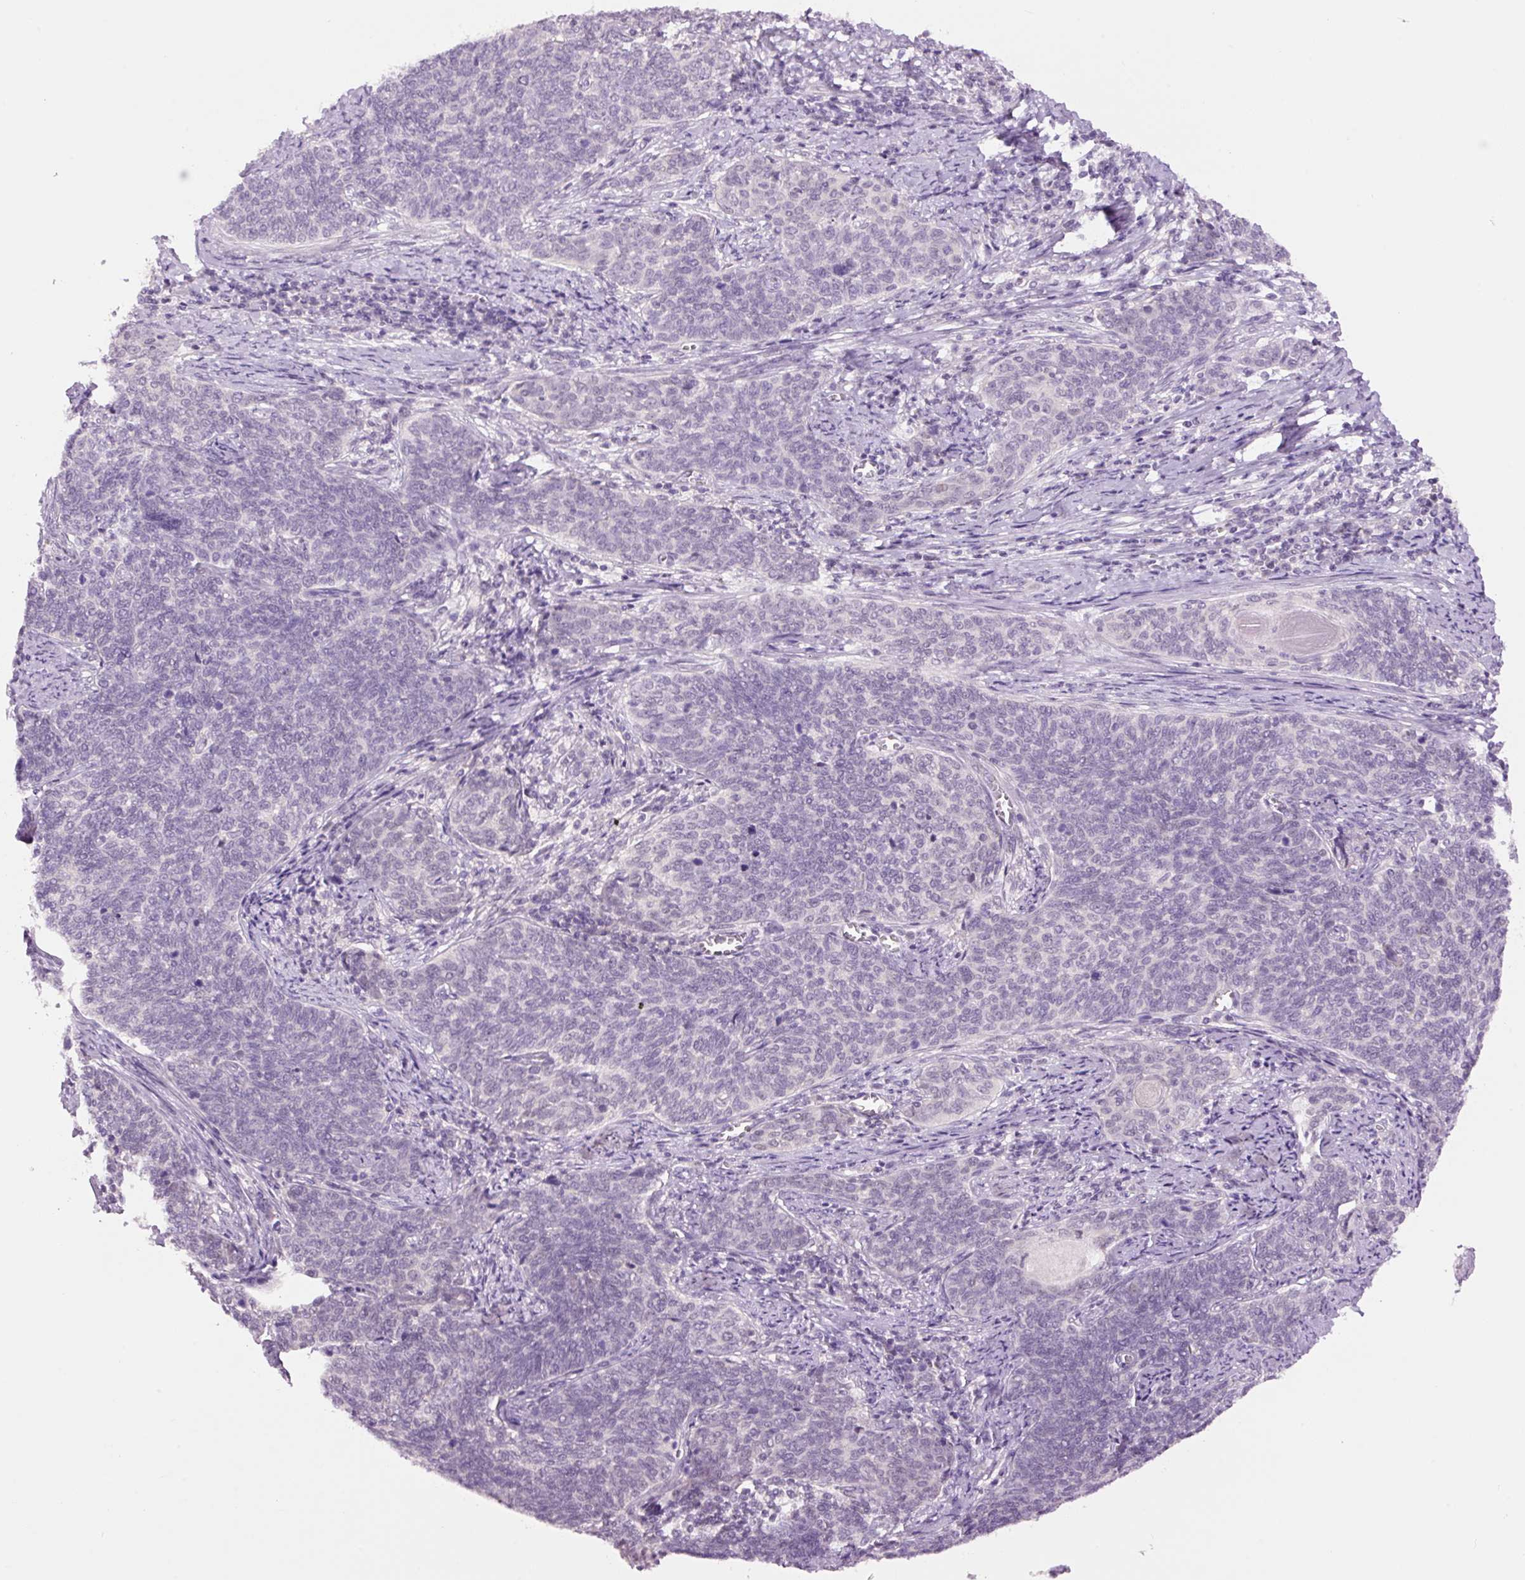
{"staining": {"intensity": "negative", "quantity": "none", "location": "none"}, "tissue": "cervical cancer", "cell_type": "Tumor cells", "image_type": "cancer", "snomed": [{"axis": "morphology", "description": "Squamous cell carcinoma, NOS"}, {"axis": "topography", "description": "Cervix"}], "caption": "Immunohistochemical staining of cervical cancer (squamous cell carcinoma) exhibits no significant staining in tumor cells.", "gene": "GCG", "patient": {"sex": "female", "age": 39}}